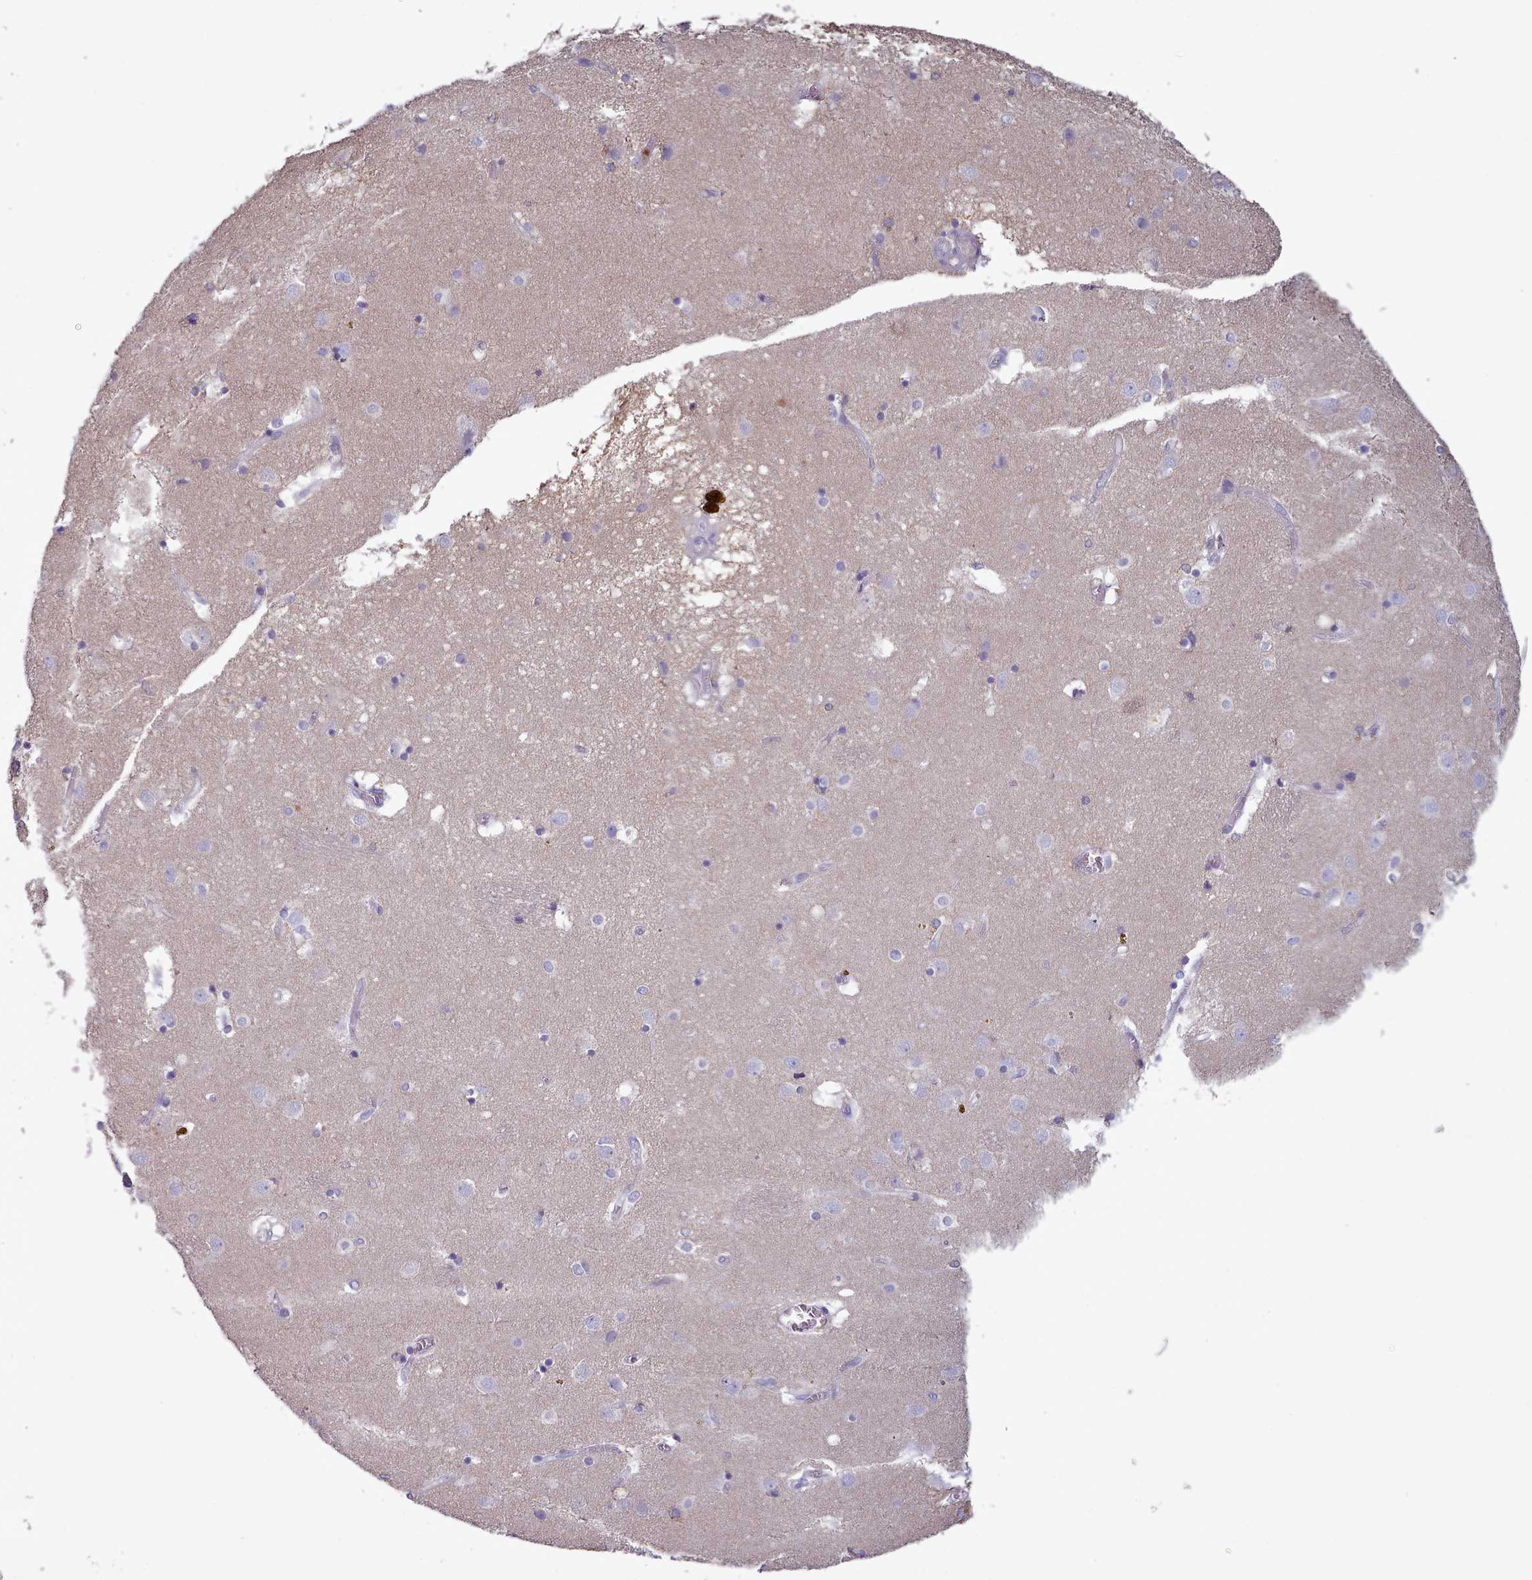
{"staining": {"intensity": "negative", "quantity": "none", "location": "none"}, "tissue": "caudate", "cell_type": "Glial cells", "image_type": "normal", "snomed": [{"axis": "morphology", "description": "Normal tissue, NOS"}, {"axis": "topography", "description": "Lateral ventricle wall"}], "caption": "An image of caudate stained for a protein exhibits no brown staining in glial cells. Brightfield microscopy of immunohistochemistry (IHC) stained with DAB (3,3'-diaminobenzidine) (brown) and hematoxylin (blue), captured at high magnification.", "gene": "RAC1", "patient": {"sex": "male", "age": 70}}